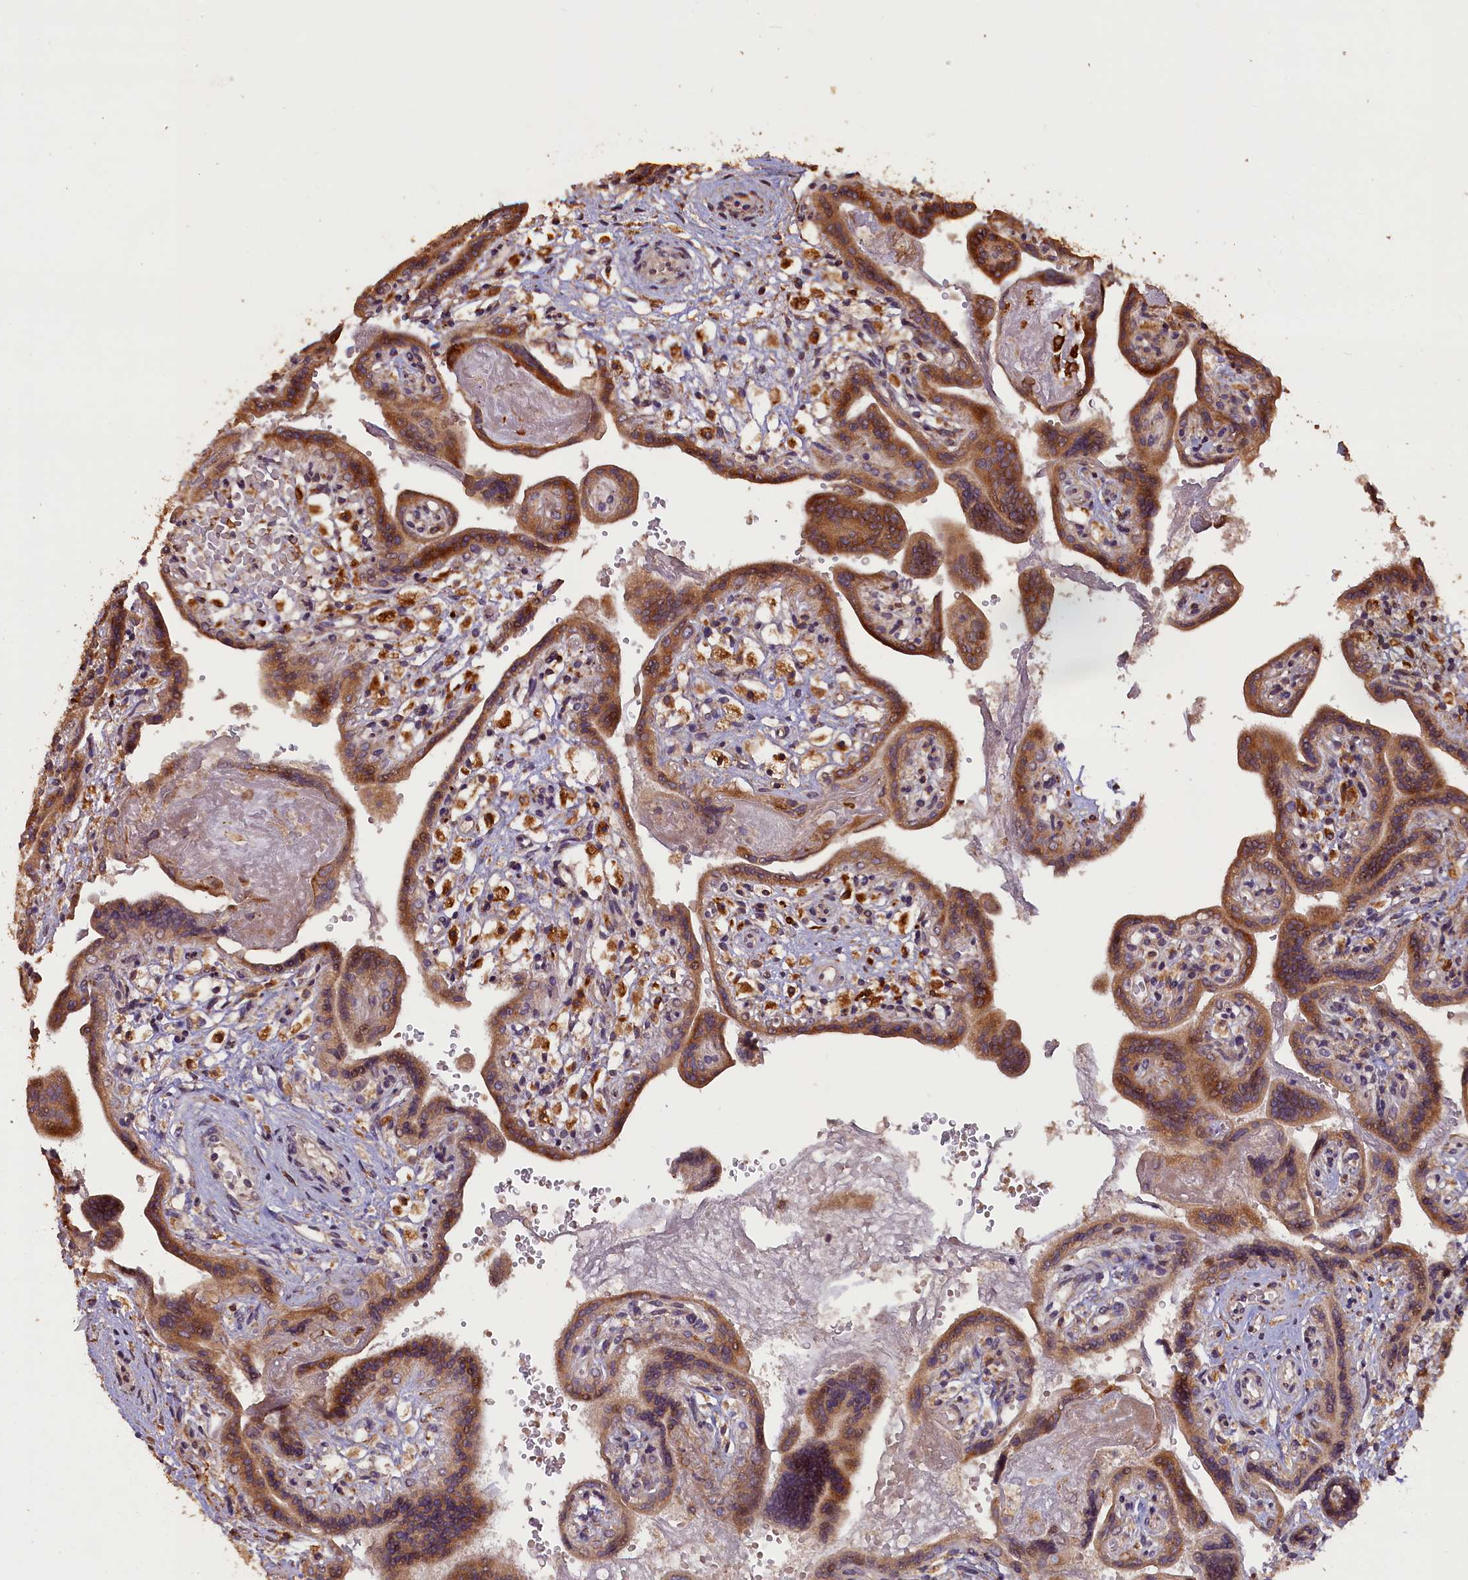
{"staining": {"intensity": "moderate", "quantity": ">75%", "location": "cytoplasmic/membranous"}, "tissue": "placenta", "cell_type": "Trophoblastic cells", "image_type": "normal", "snomed": [{"axis": "morphology", "description": "Normal tissue, NOS"}, {"axis": "topography", "description": "Placenta"}], "caption": "Immunohistochemical staining of benign human placenta exhibits moderate cytoplasmic/membranous protein positivity in about >75% of trophoblastic cells.", "gene": "SLC38A7", "patient": {"sex": "female", "age": 37}}